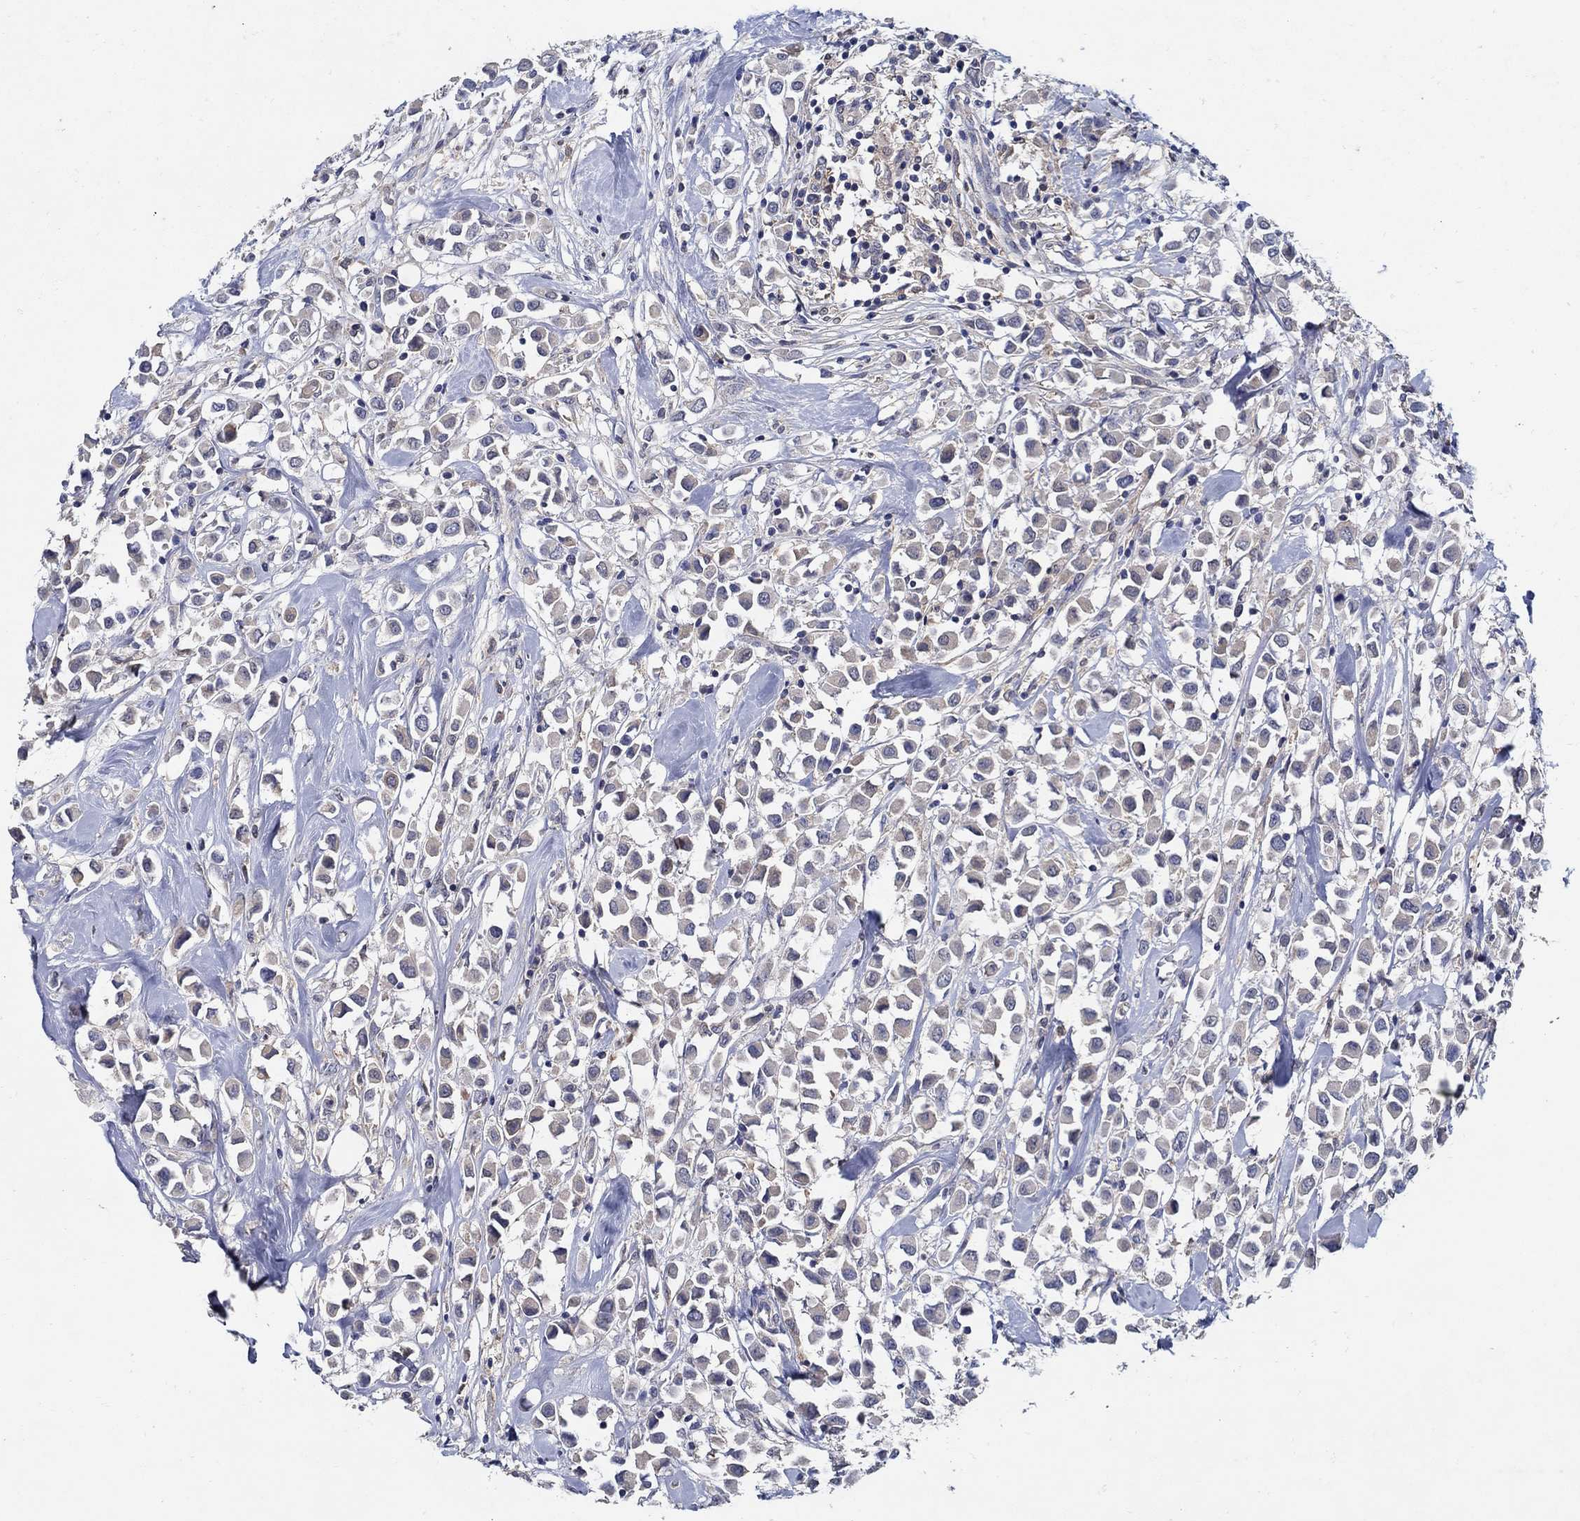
{"staining": {"intensity": "negative", "quantity": "none", "location": "none"}, "tissue": "breast cancer", "cell_type": "Tumor cells", "image_type": "cancer", "snomed": [{"axis": "morphology", "description": "Duct carcinoma"}, {"axis": "topography", "description": "Breast"}], "caption": "Immunohistochemistry (IHC) image of neoplastic tissue: breast invasive ductal carcinoma stained with DAB demonstrates no significant protein expression in tumor cells.", "gene": "MTHFR", "patient": {"sex": "female", "age": 61}}